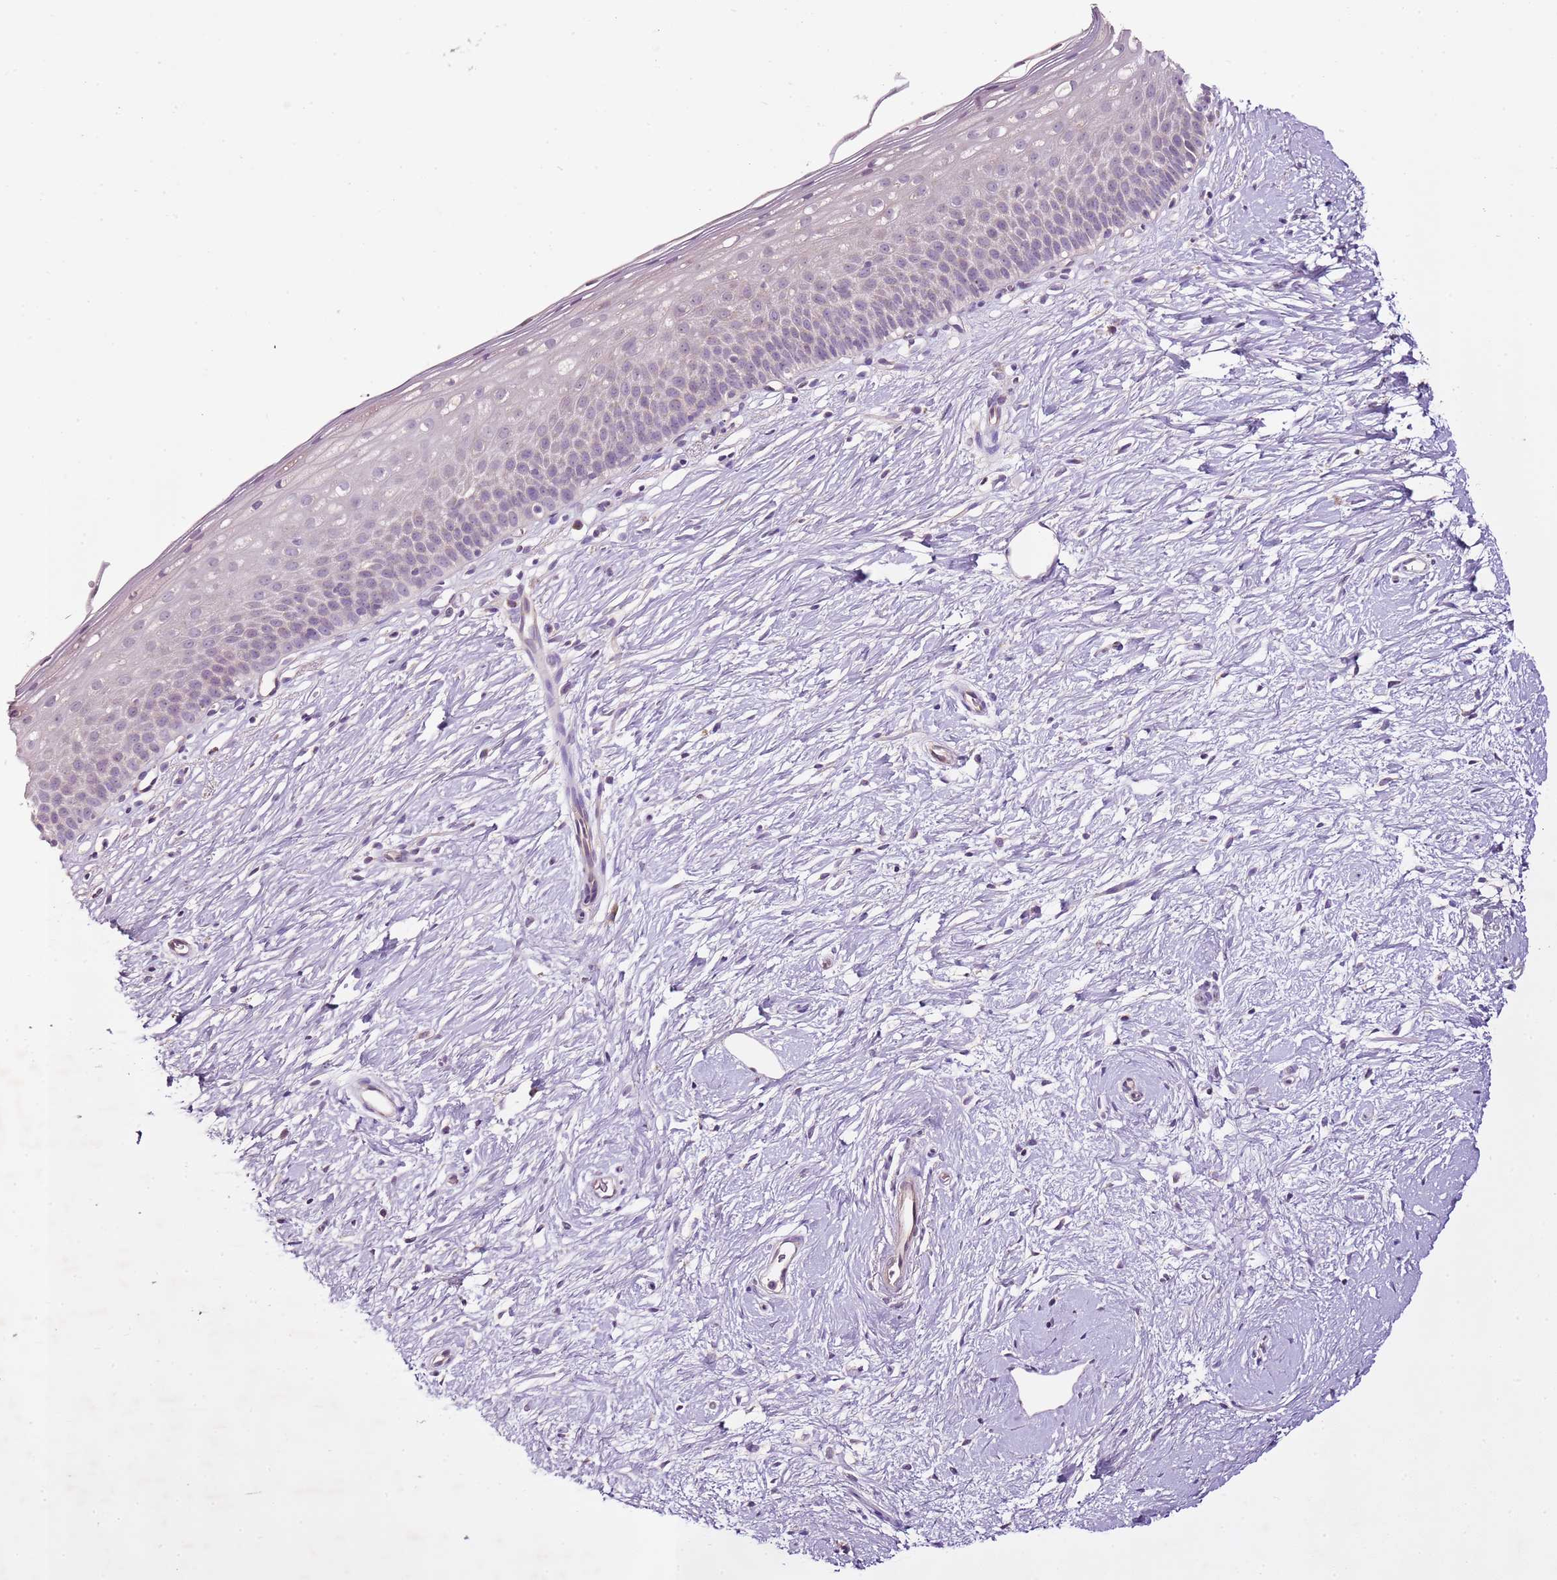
{"staining": {"intensity": "negative", "quantity": "none", "location": "none"}, "tissue": "cervix", "cell_type": "Glandular cells", "image_type": "normal", "snomed": [{"axis": "morphology", "description": "Normal tissue, NOS"}, {"axis": "topography", "description": "Cervix"}], "caption": "DAB (3,3'-diaminobenzidine) immunohistochemical staining of normal human cervix shows no significant positivity in glandular cells.", "gene": "CMKLR1", "patient": {"sex": "female", "age": 57}}